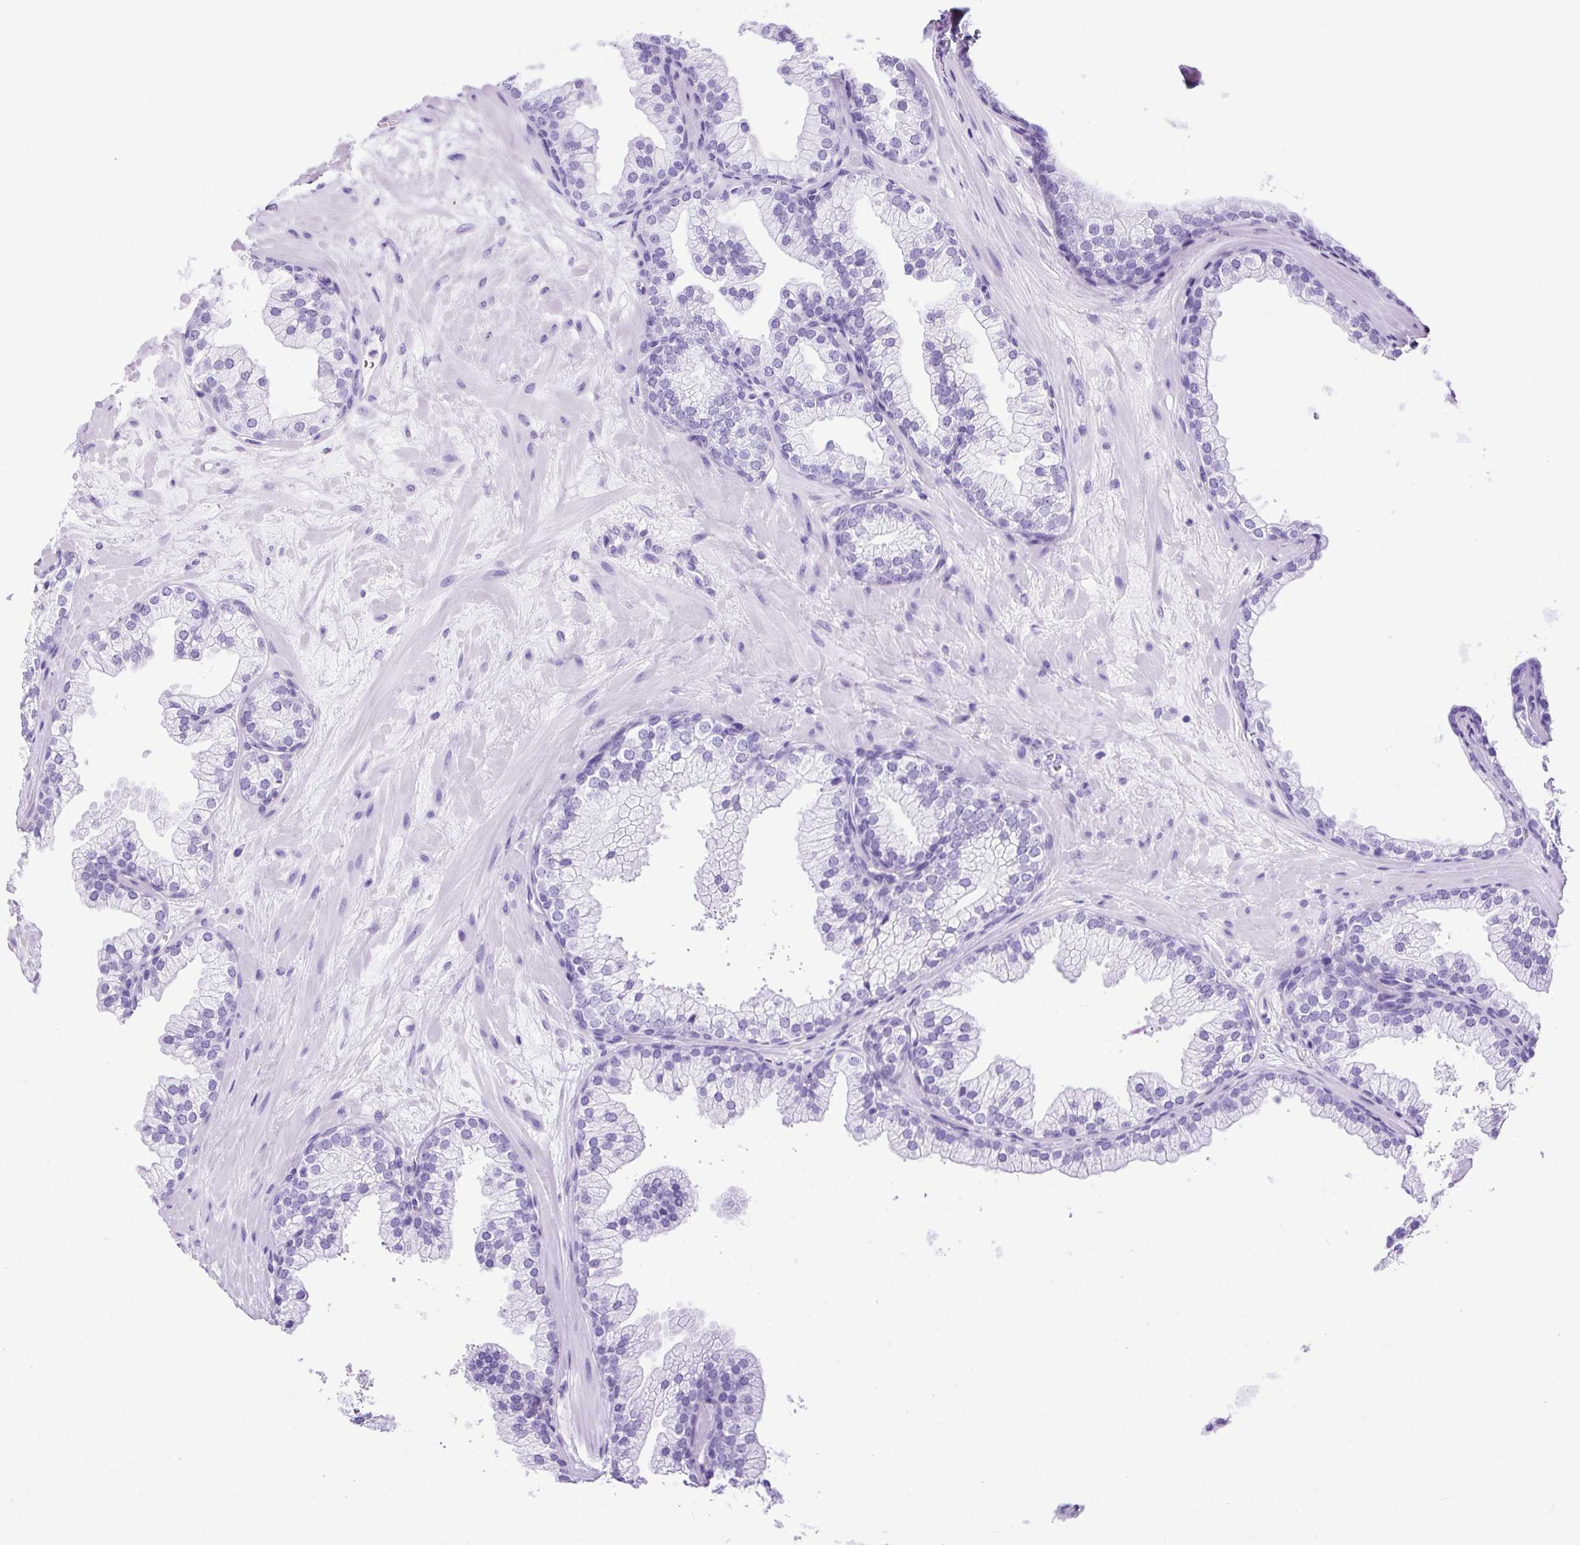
{"staining": {"intensity": "negative", "quantity": "none", "location": "none"}, "tissue": "prostate", "cell_type": "Glandular cells", "image_type": "normal", "snomed": [{"axis": "morphology", "description": "Normal tissue, NOS"}, {"axis": "topography", "description": "Prostate"}, {"axis": "topography", "description": "Peripheral nerve tissue"}], "caption": "DAB (3,3'-diaminobenzidine) immunohistochemical staining of unremarkable prostate shows no significant staining in glandular cells.", "gene": "PDIA2", "patient": {"sex": "male", "age": 61}}